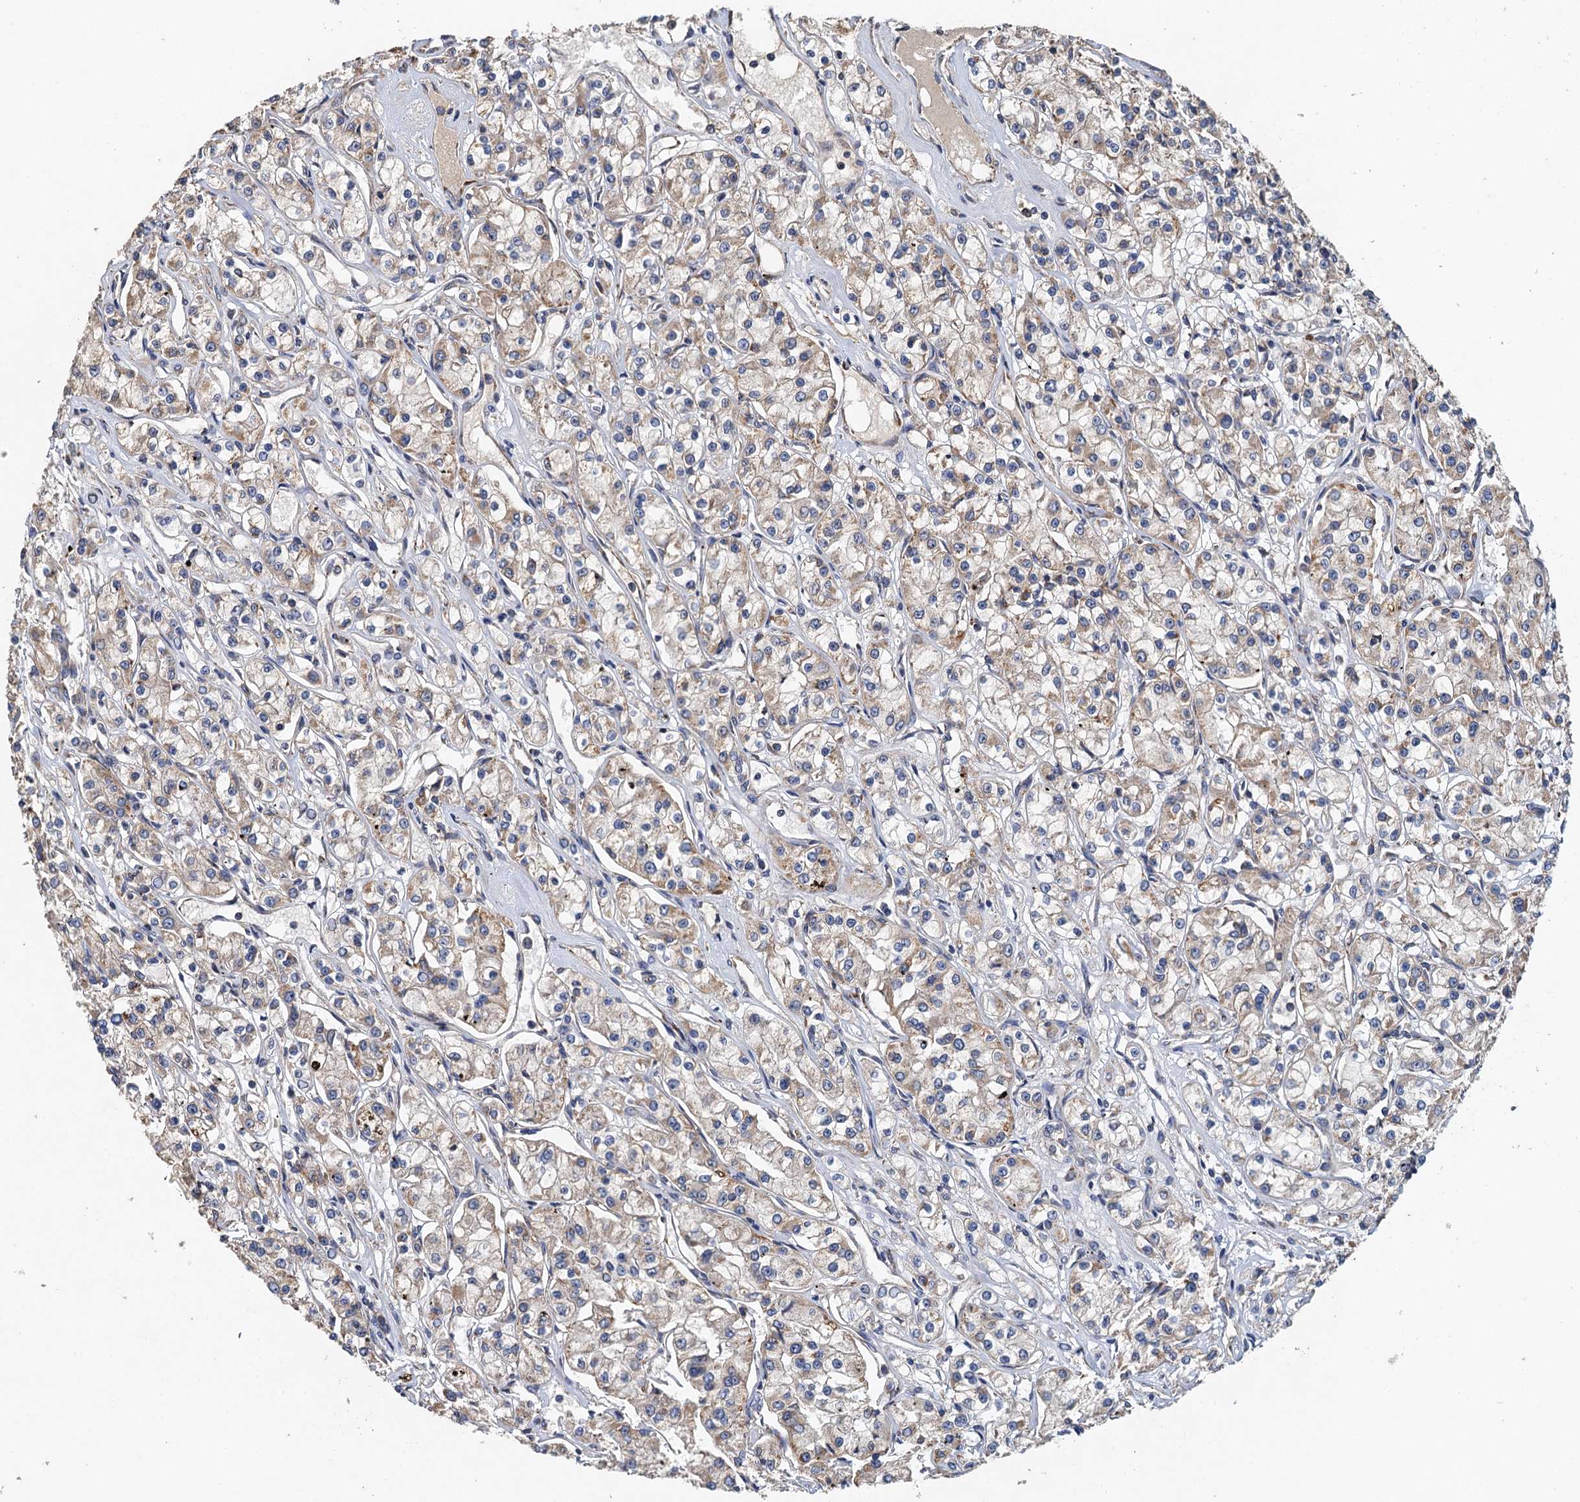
{"staining": {"intensity": "moderate", "quantity": "25%-75%", "location": "cytoplasmic/membranous"}, "tissue": "renal cancer", "cell_type": "Tumor cells", "image_type": "cancer", "snomed": [{"axis": "morphology", "description": "Adenocarcinoma, NOS"}, {"axis": "topography", "description": "Kidney"}], "caption": "An image showing moderate cytoplasmic/membranous staining in about 25%-75% of tumor cells in renal cancer, as visualized by brown immunohistochemical staining.", "gene": "BCS1L", "patient": {"sex": "female", "age": 59}}